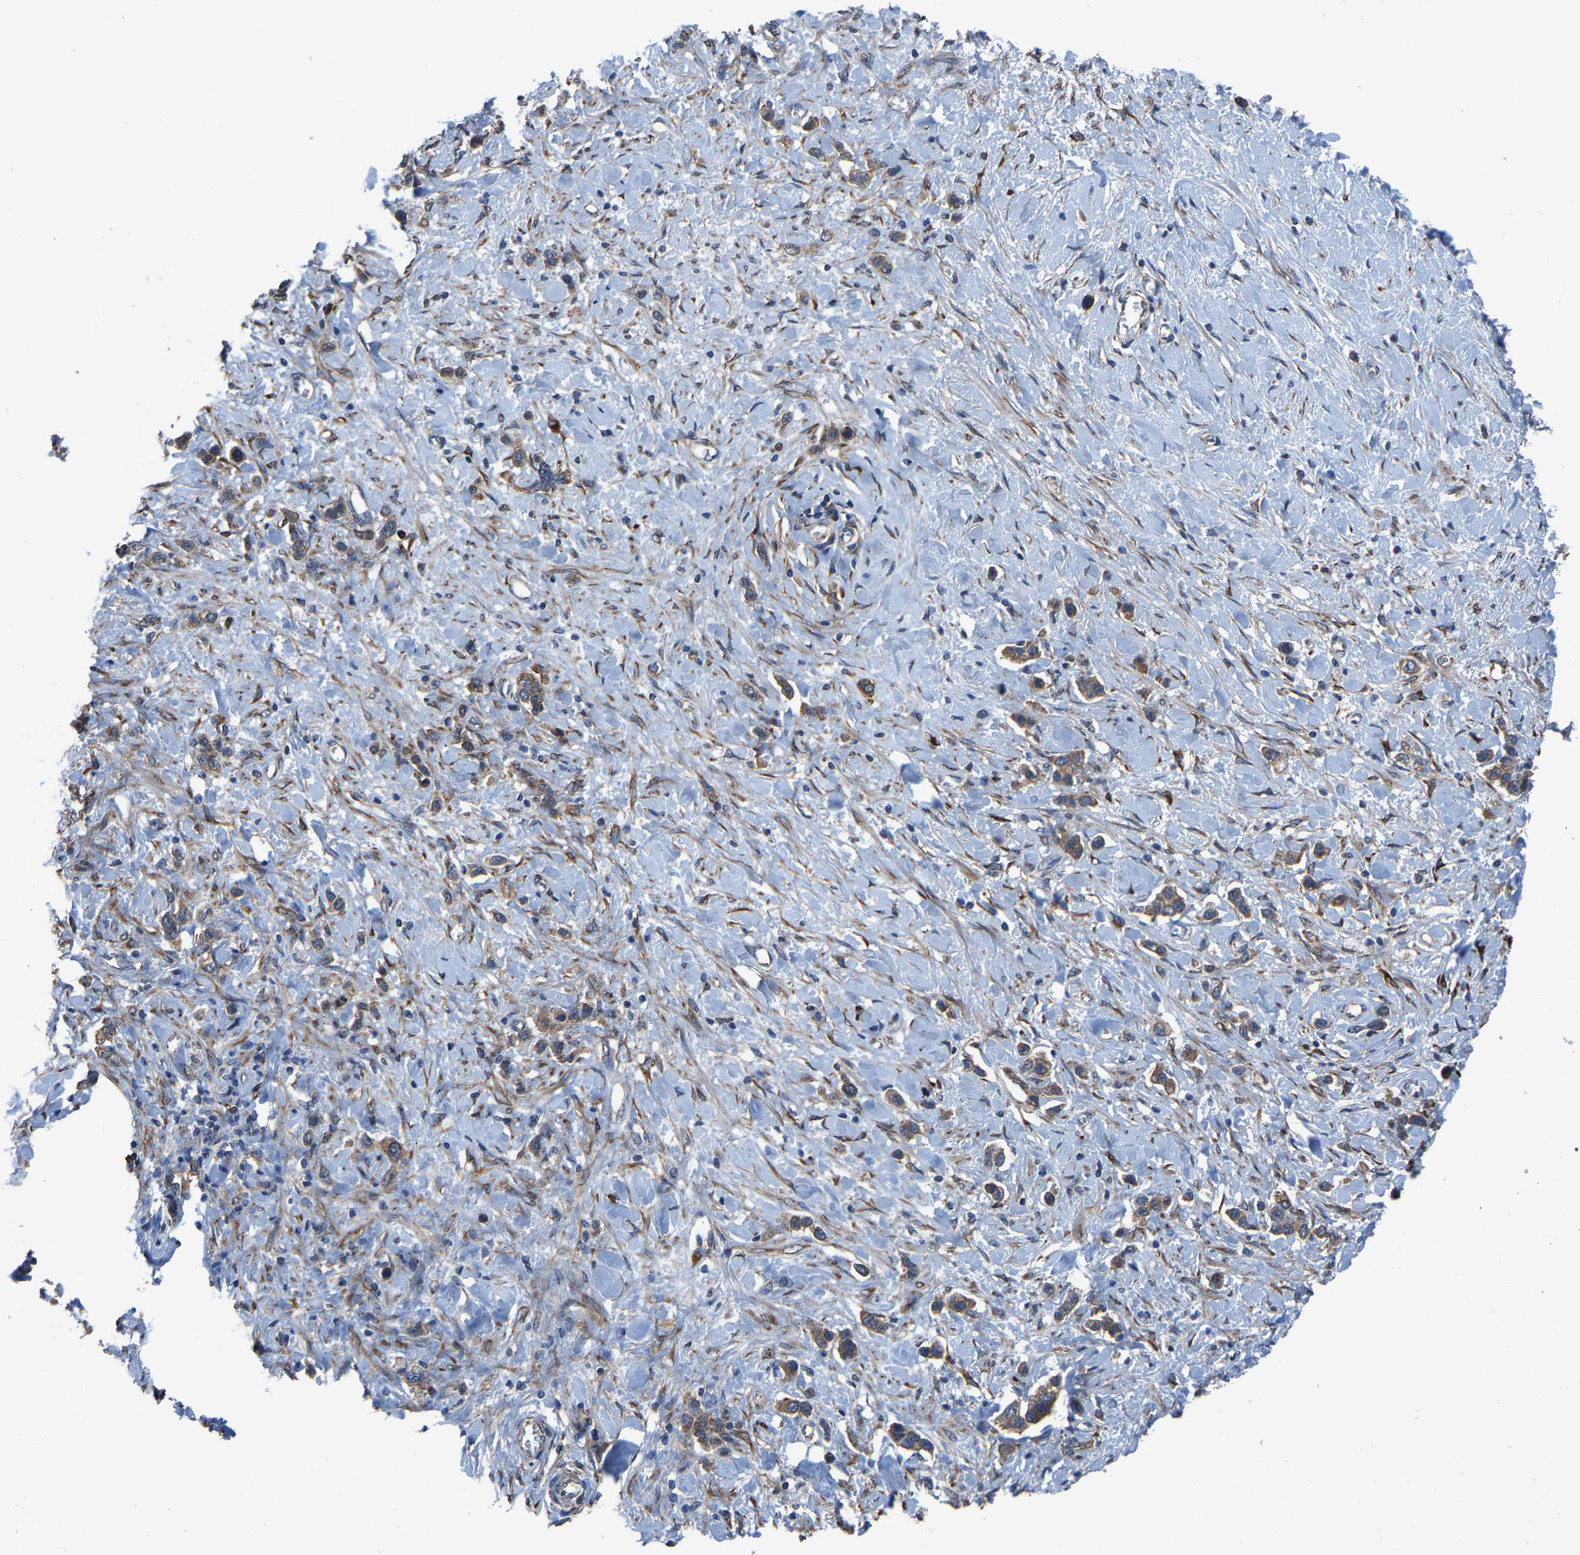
{"staining": {"intensity": "moderate", "quantity": ">75%", "location": "cytoplasmic/membranous"}, "tissue": "stomach cancer", "cell_type": "Tumor cells", "image_type": "cancer", "snomed": [{"axis": "morphology", "description": "Adenocarcinoma, NOS"}, {"axis": "topography", "description": "Stomach"}], "caption": "Moderate cytoplasmic/membranous expression for a protein is appreciated in approximately >75% of tumor cells of stomach adenocarcinoma using immunohistochemistry (IHC).", "gene": "PDP1", "patient": {"sex": "female", "age": 65}}